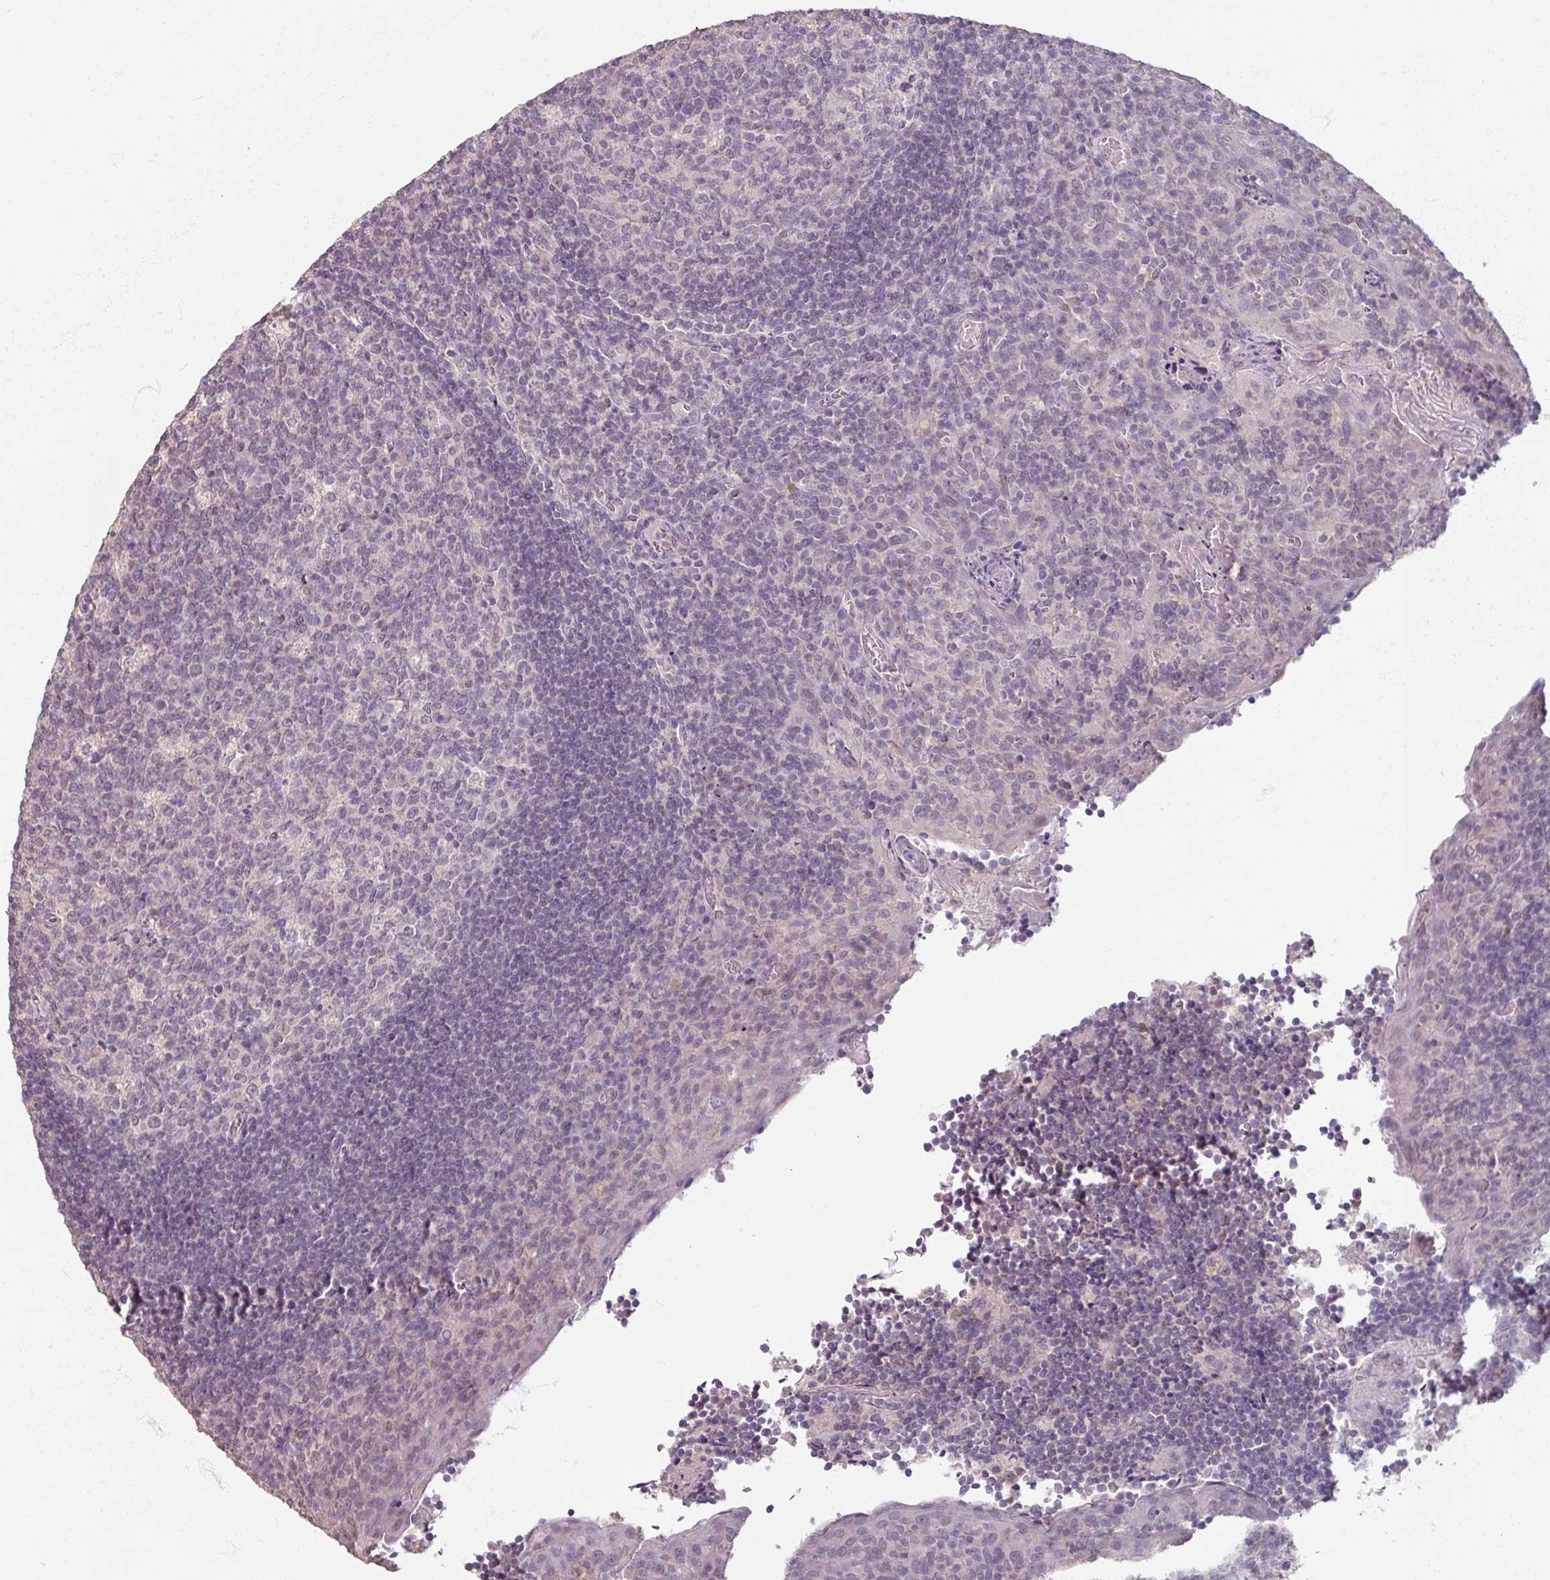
{"staining": {"intensity": "negative", "quantity": "none", "location": "none"}, "tissue": "tonsil", "cell_type": "Germinal center cells", "image_type": "normal", "snomed": [{"axis": "morphology", "description": "Normal tissue, NOS"}, {"axis": "topography", "description": "Tonsil"}], "caption": "A micrograph of tonsil stained for a protein demonstrates no brown staining in germinal center cells.", "gene": "SOX11", "patient": {"sex": "male", "age": 17}}